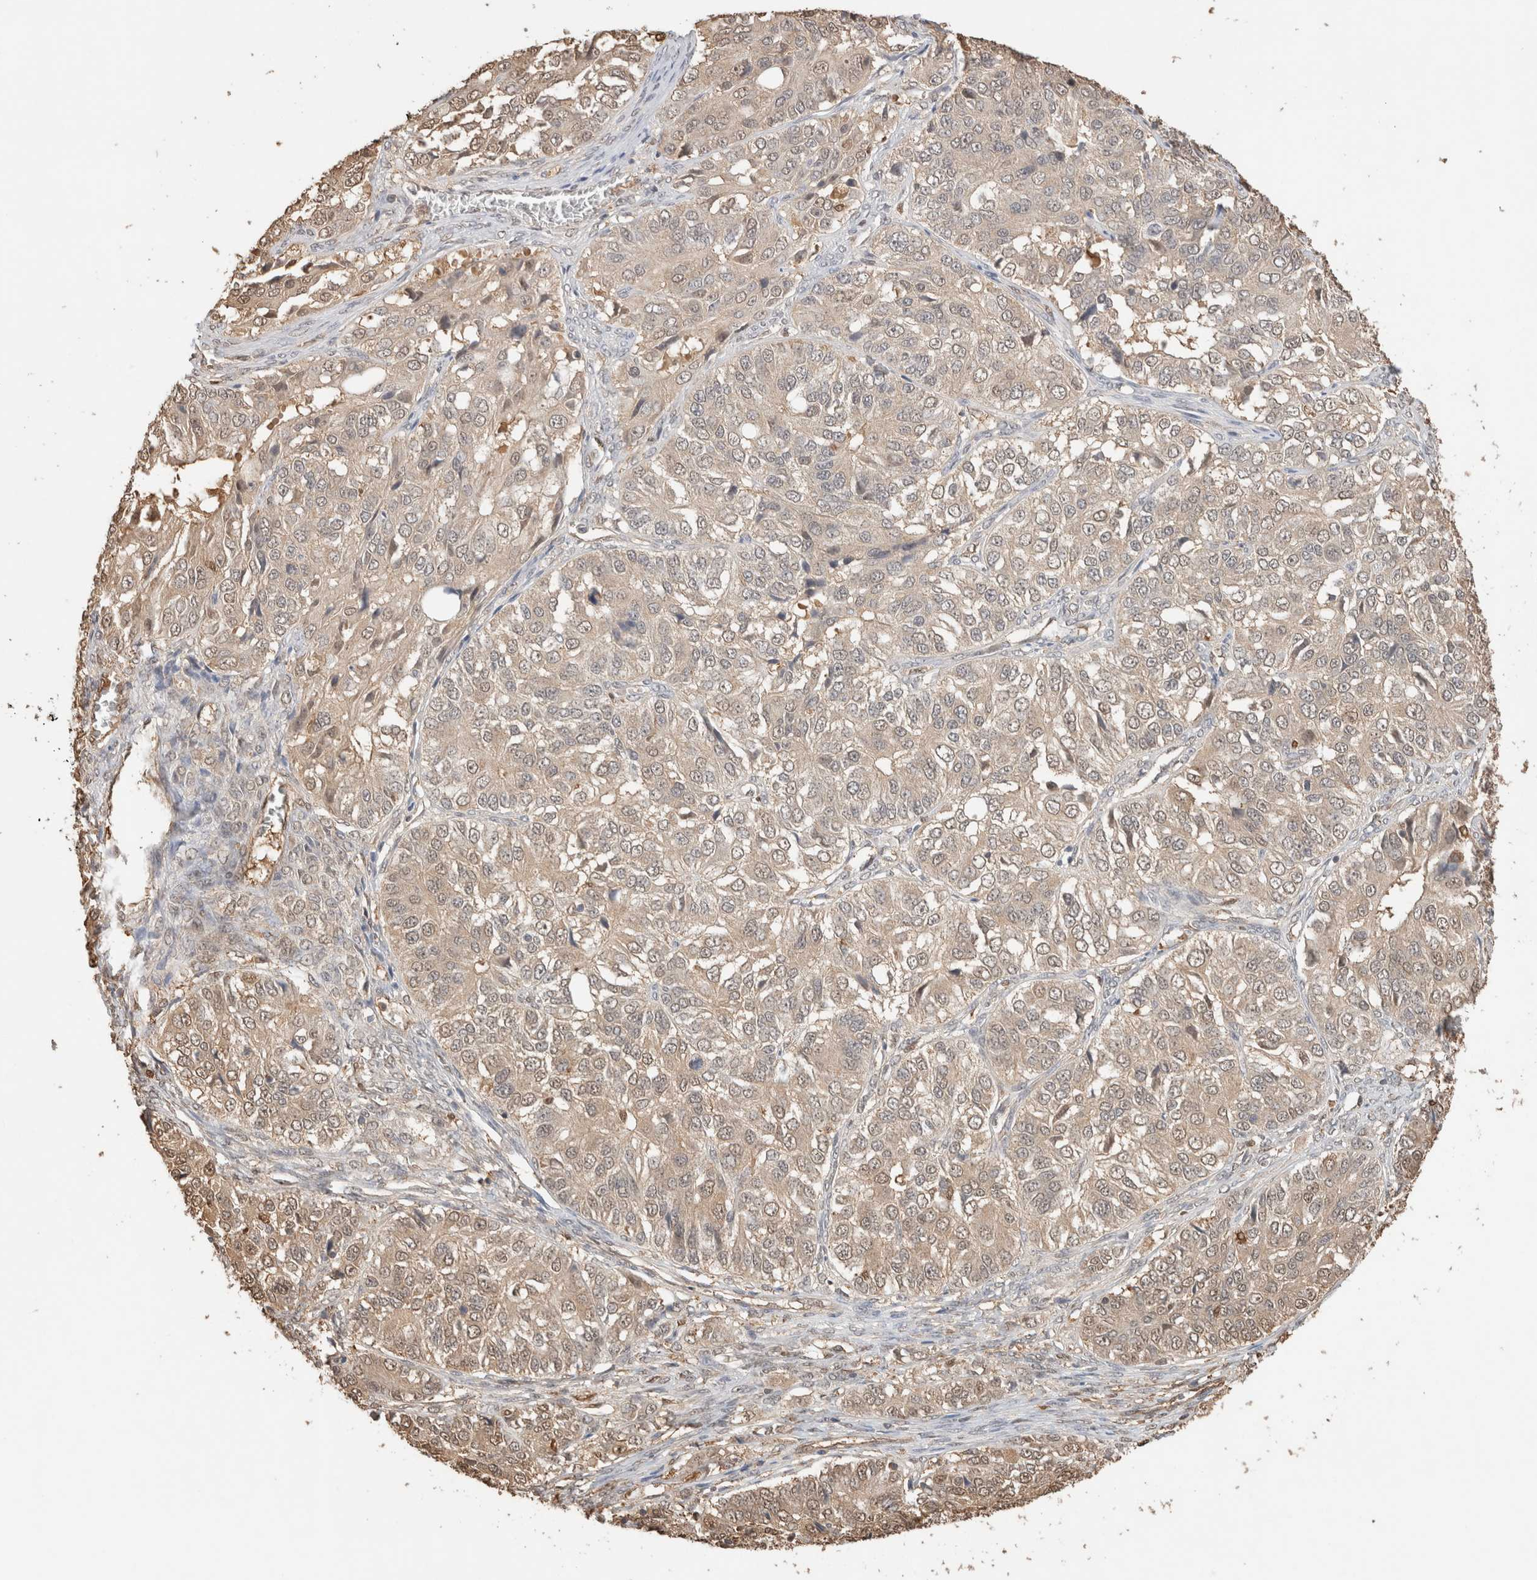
{"staining": {"intensity": "weak", "quantity": ">75%", "location": "cytoplasmic/membranous,nuclear"}, "tissue": "ovarian cancer", "cell_type": "Tumor cells", "image_type": "cancer", "snomed": [{"axis": "morphology", "description": "Carcinoma, endometroid"}, {"axis": "topography", "description": "Ovary"}], "caption": "Ovarian cancer tissue demonstrates weak cytoplasmic/membranous and nuclear positivity in approximately >75% of tumor cells, visualized by immunohistochemistry.", "gene": "YWHAH", "patient": {"sex": "female", "age": 51}}